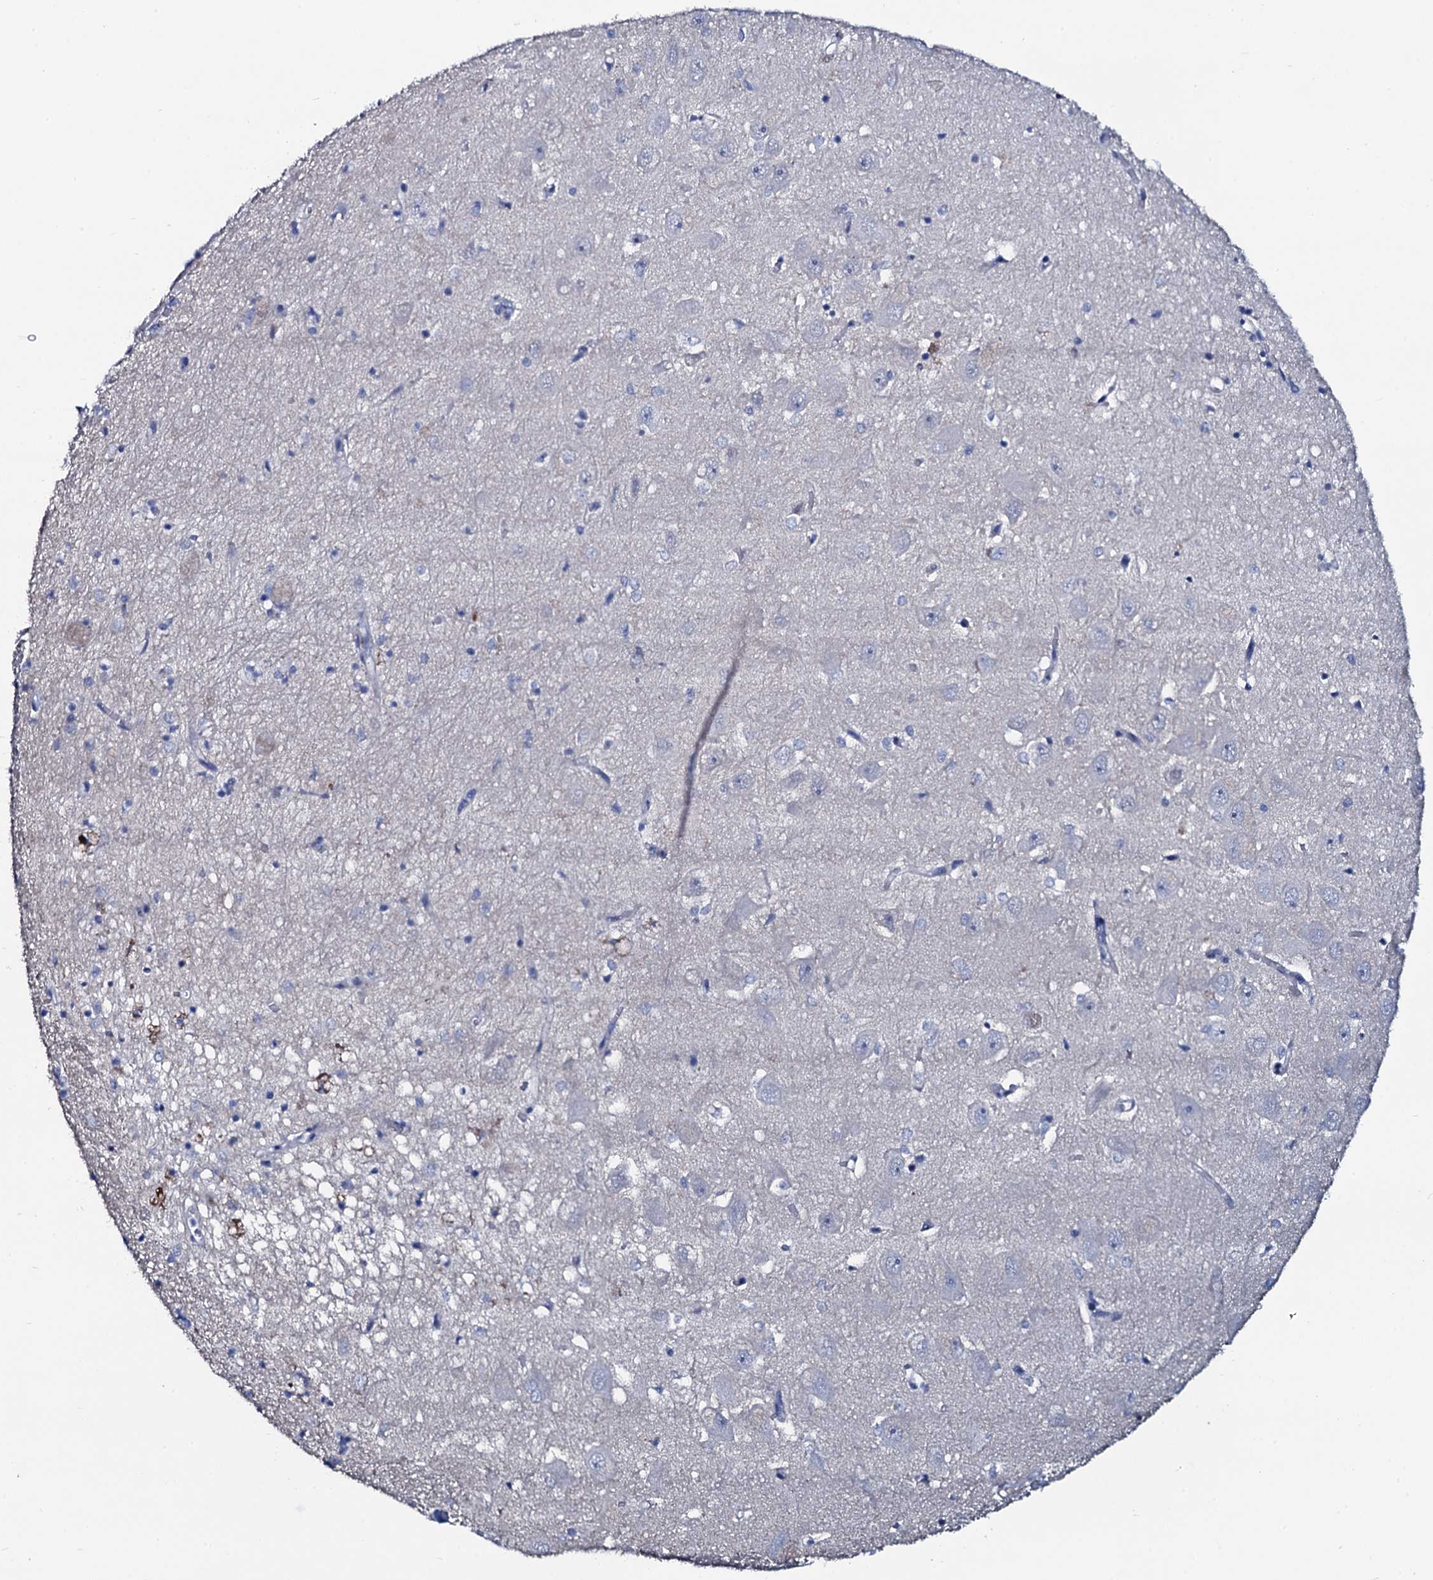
{"staining": {"intensity": "negative", "quantity": "none", "location": "none"}, "tissue": "hippocampus", "cell_type": "Glial cells", "image_type": "normal", "snomed": [{"axis": "morphology", "description": "Normal tissue, NOS"}, {"axis": "topography", "description": "Hippocampus"}], "caption": "This image is of unremarkable hippocampus stained with IHC to label a protein in brown with the nuclei are counter-stained blue. There is no expression in glial cells.", "gene": "GYS2", "patient": {"sex": "female", "age": 64}}